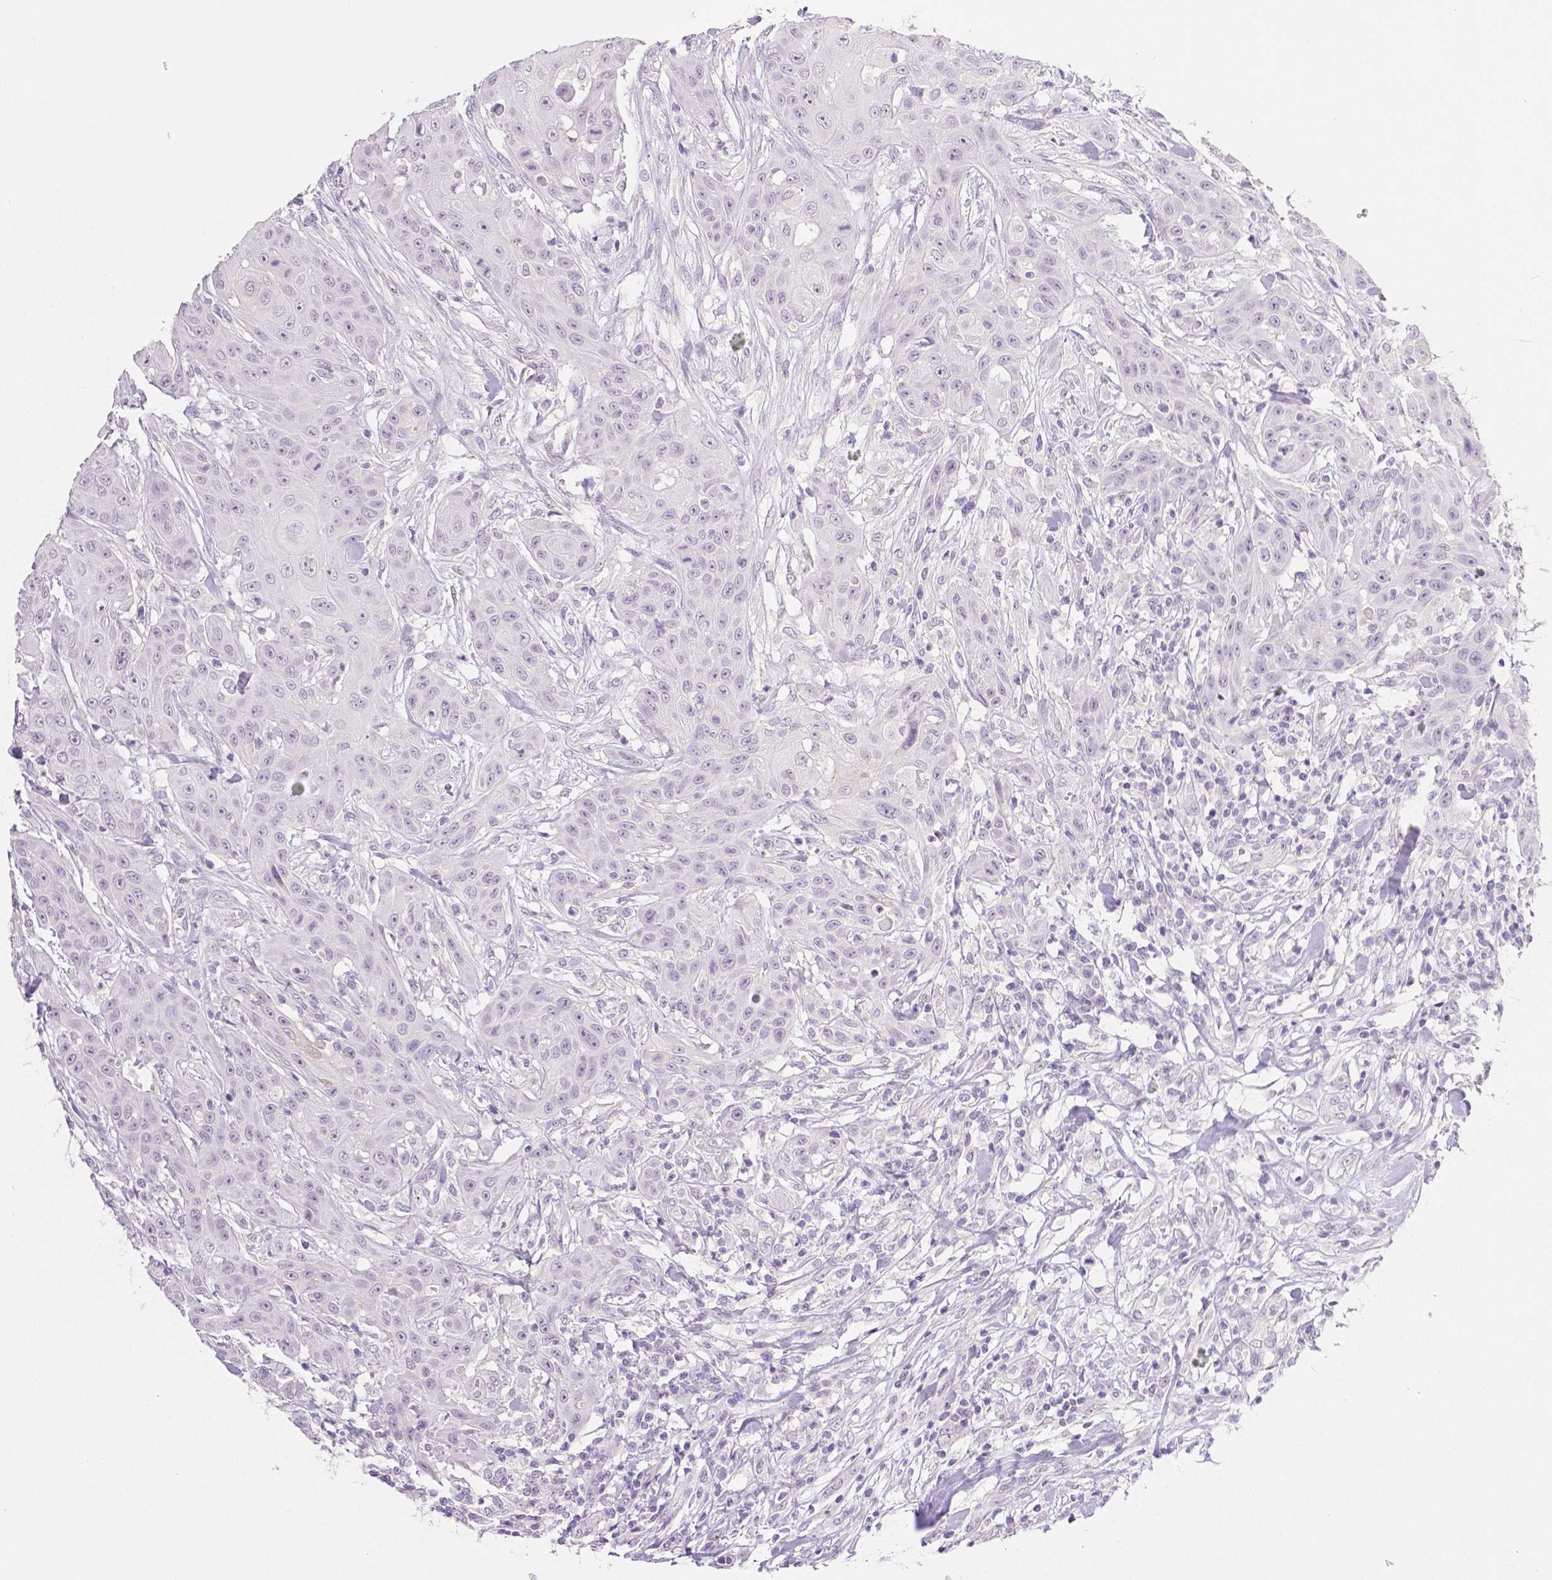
{"staining": {"intensity": "negative", "quantity": "none", "location": "none"}, "tissue": "head and neck cancer", "cell_type": "Tumor cells", "image_type": "cancer", "snomed": [{"axis": "morphology", "description": "Squamous cell carcinoma, NOS"}, {"axis": "topography", "description": "Oral tissue"}, {"axis": "topography", "description": "Head-Neck"}], "caption": "IHC of head and neck cancer exhibits no positivity in tumor cells.", "gene": "OCLN", "patient": {"sex": "female", "age": 55}}